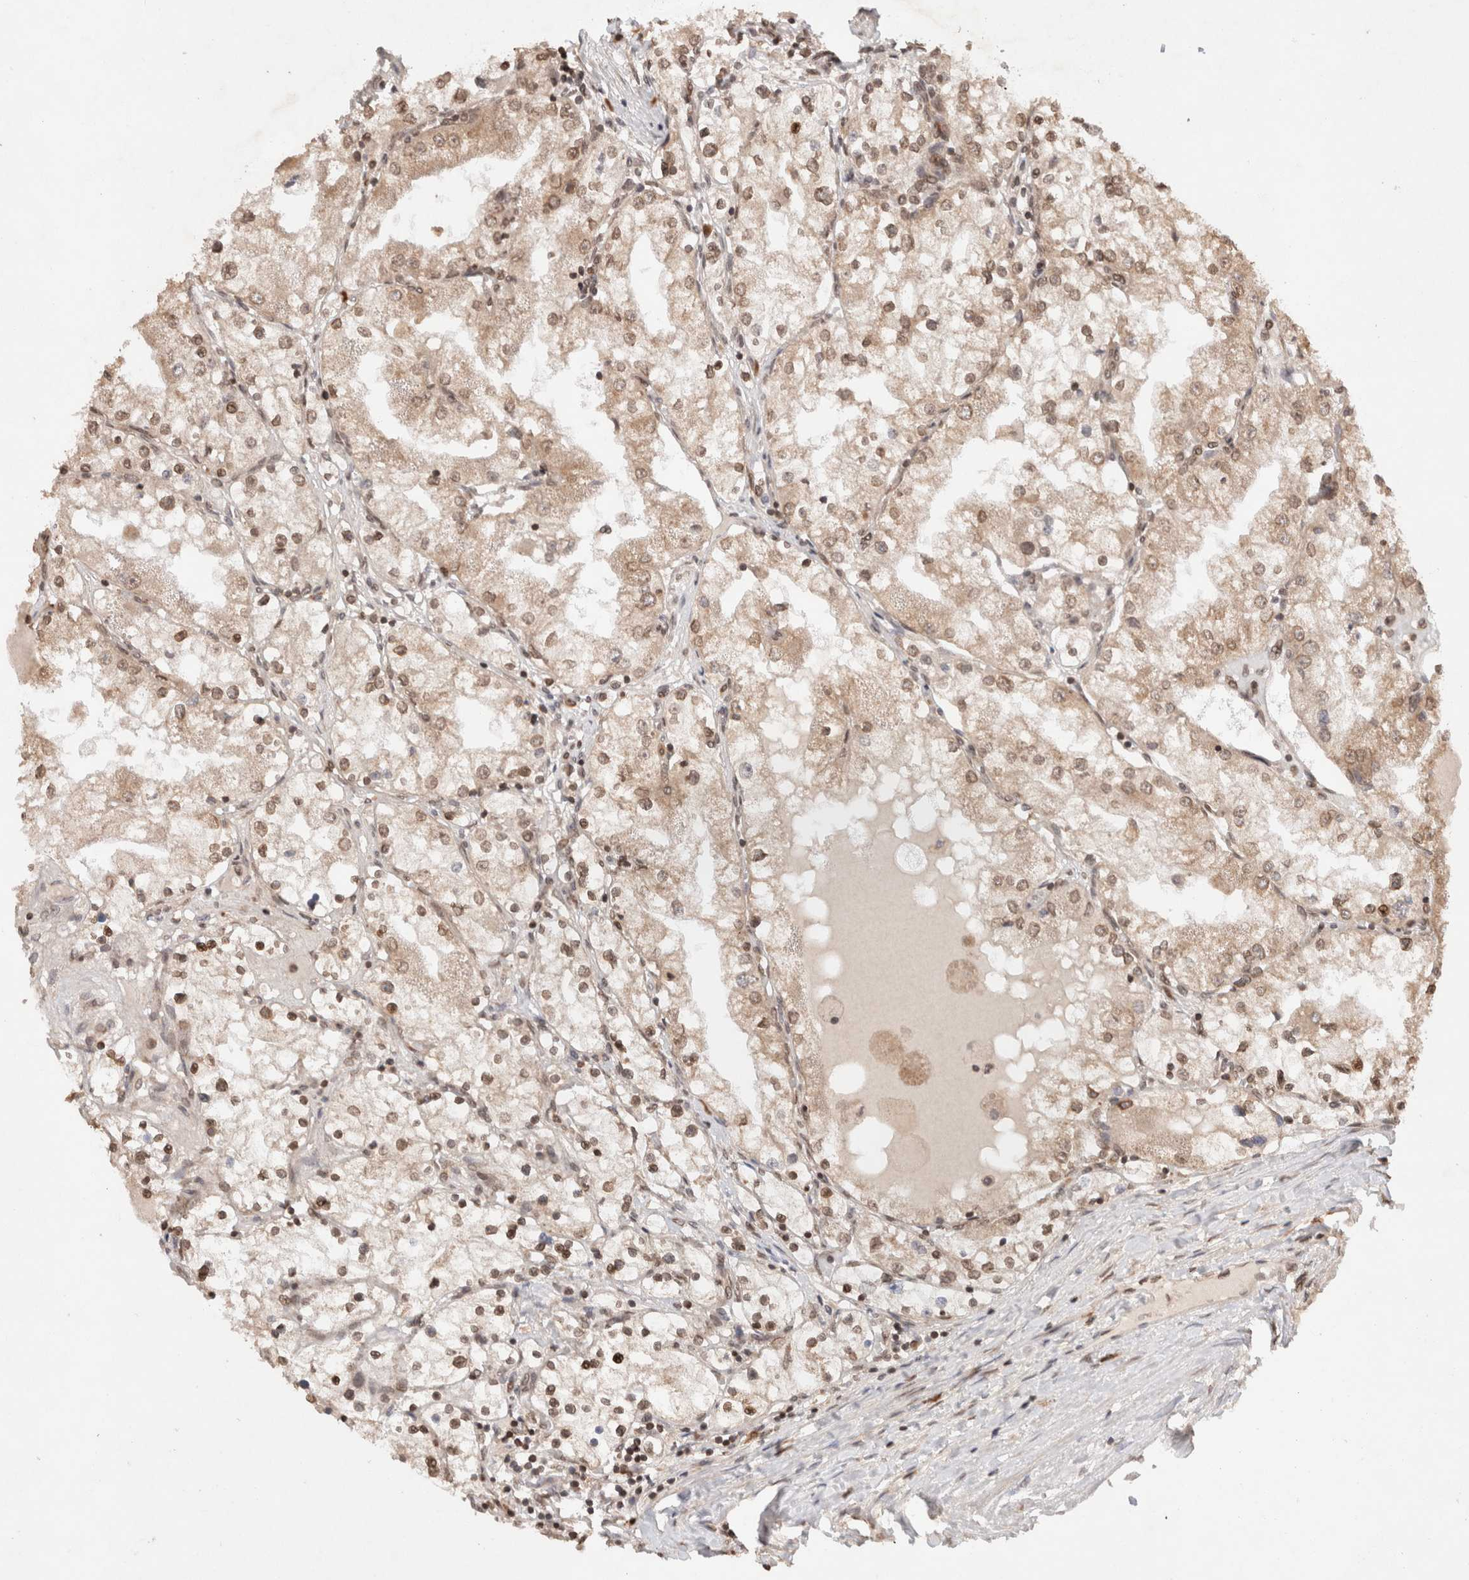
{"staining": {"intensity": "moderate", "quantity": ">75%", "location": "cytoplasmic/membranous,nuclear"}, "tissue": "renal cancer", "cell_type": "Tumor cells", "image_type": "cancer", "snomed": [{"axis": "morphology", "description": "Adenocarcinoma, NOS"}, {"axis": "topography", "description": "Kidney"}], "caption": "The immunohistochemical stain labels moderate cytoplasmic/membranous and nuclear staining in tumor cells of adenocarcinoma (renal) tissue.", "gene": "TPR", "patient": {"sex": "male", "age": 68}}